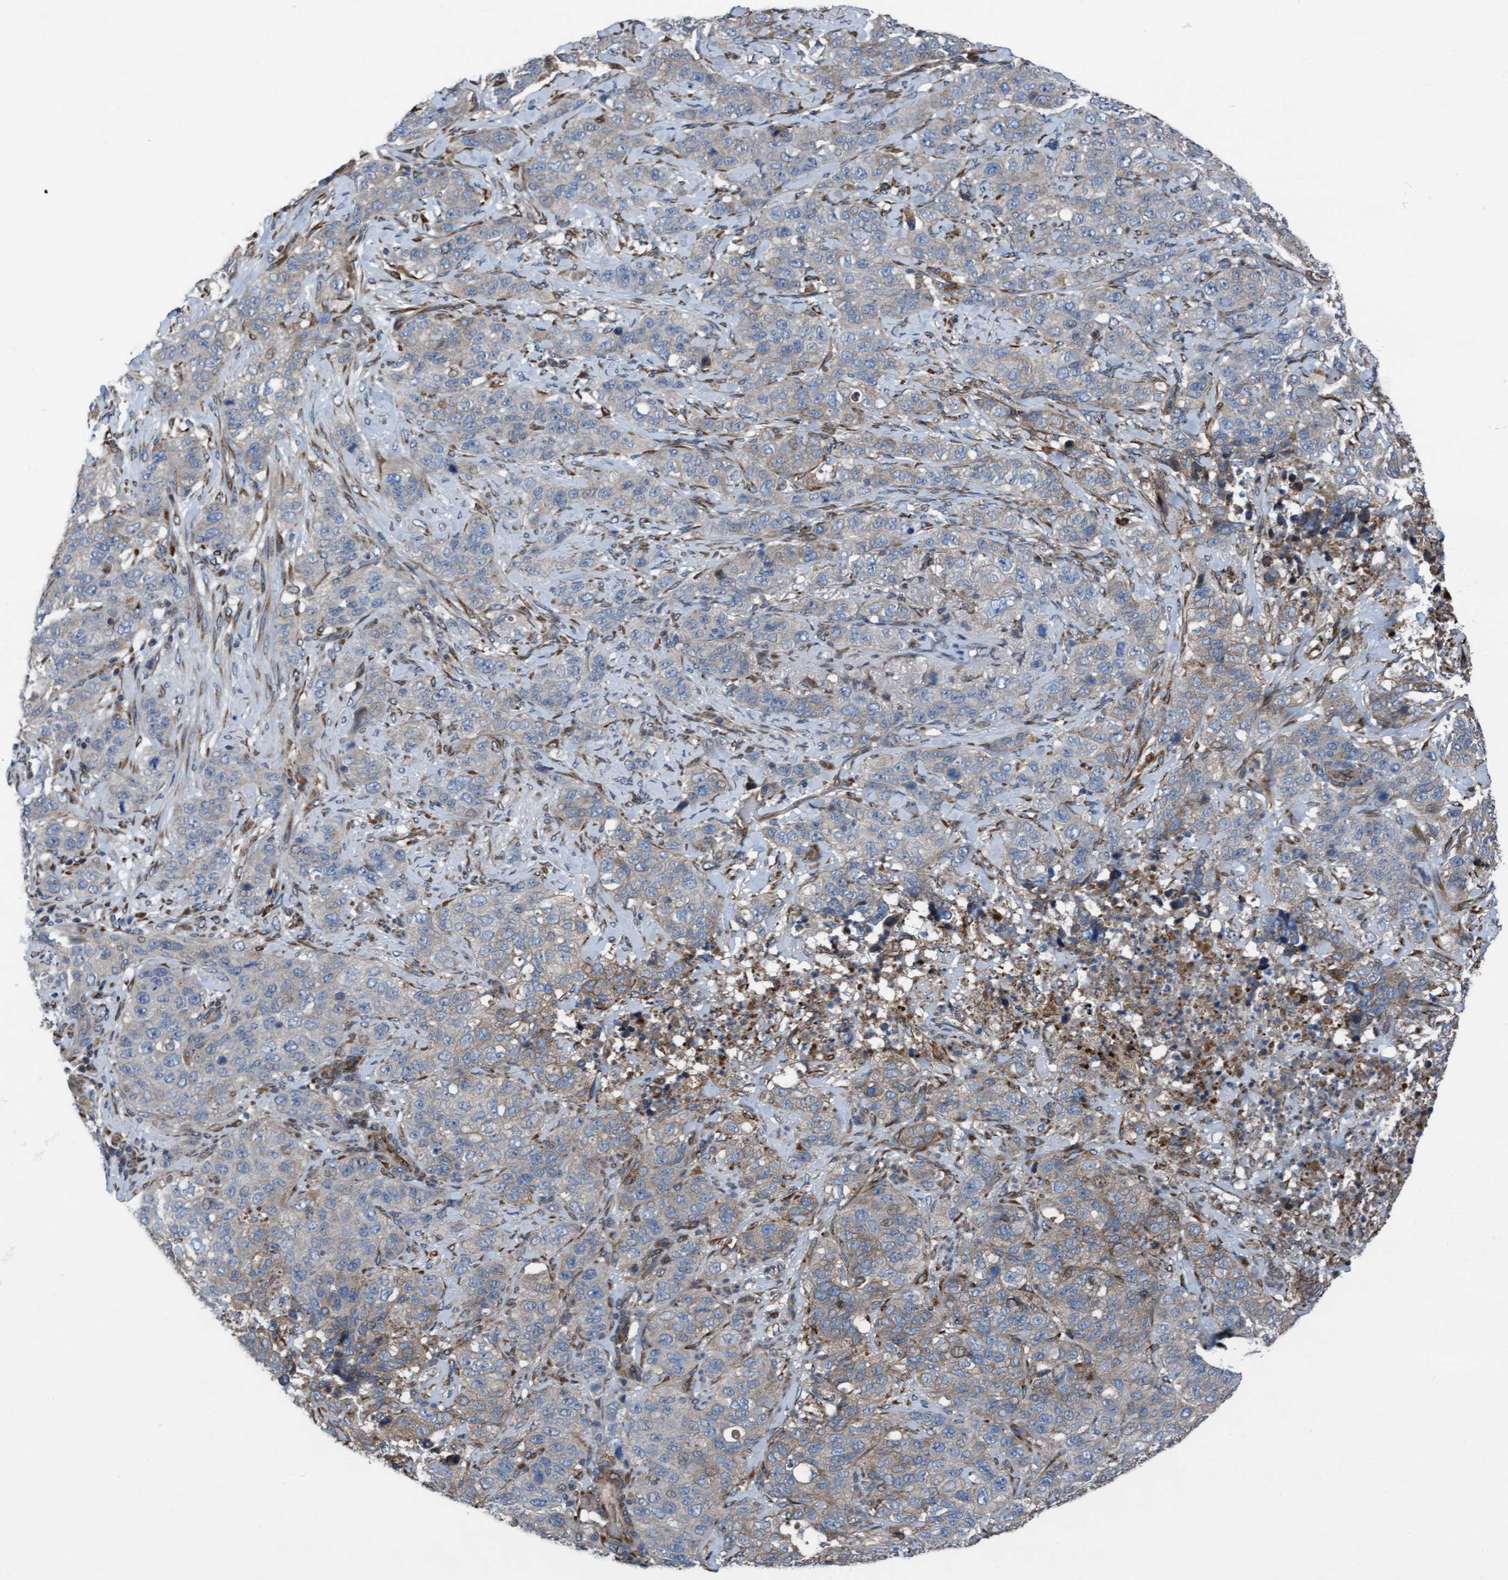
{"staining": {"intensity": "weak", "quantity": "<25%", "location": "cytoplasmic/membranous"}, "tissue": "stomach cancer", "cell_type": "Tumor cells", "image_type": "cancer", "snomed": [{"axis": "morphology", "description": "Adenocarcinoma, NOS"}, {"axis": "topography", "description": "Stomach"}], "caption": "The IHC image has no significant expression in tumor cells of stomach adenocarcinoma tissue.", "gene": "KLHL26", "patient": {"sex": "male", "age": 48}}